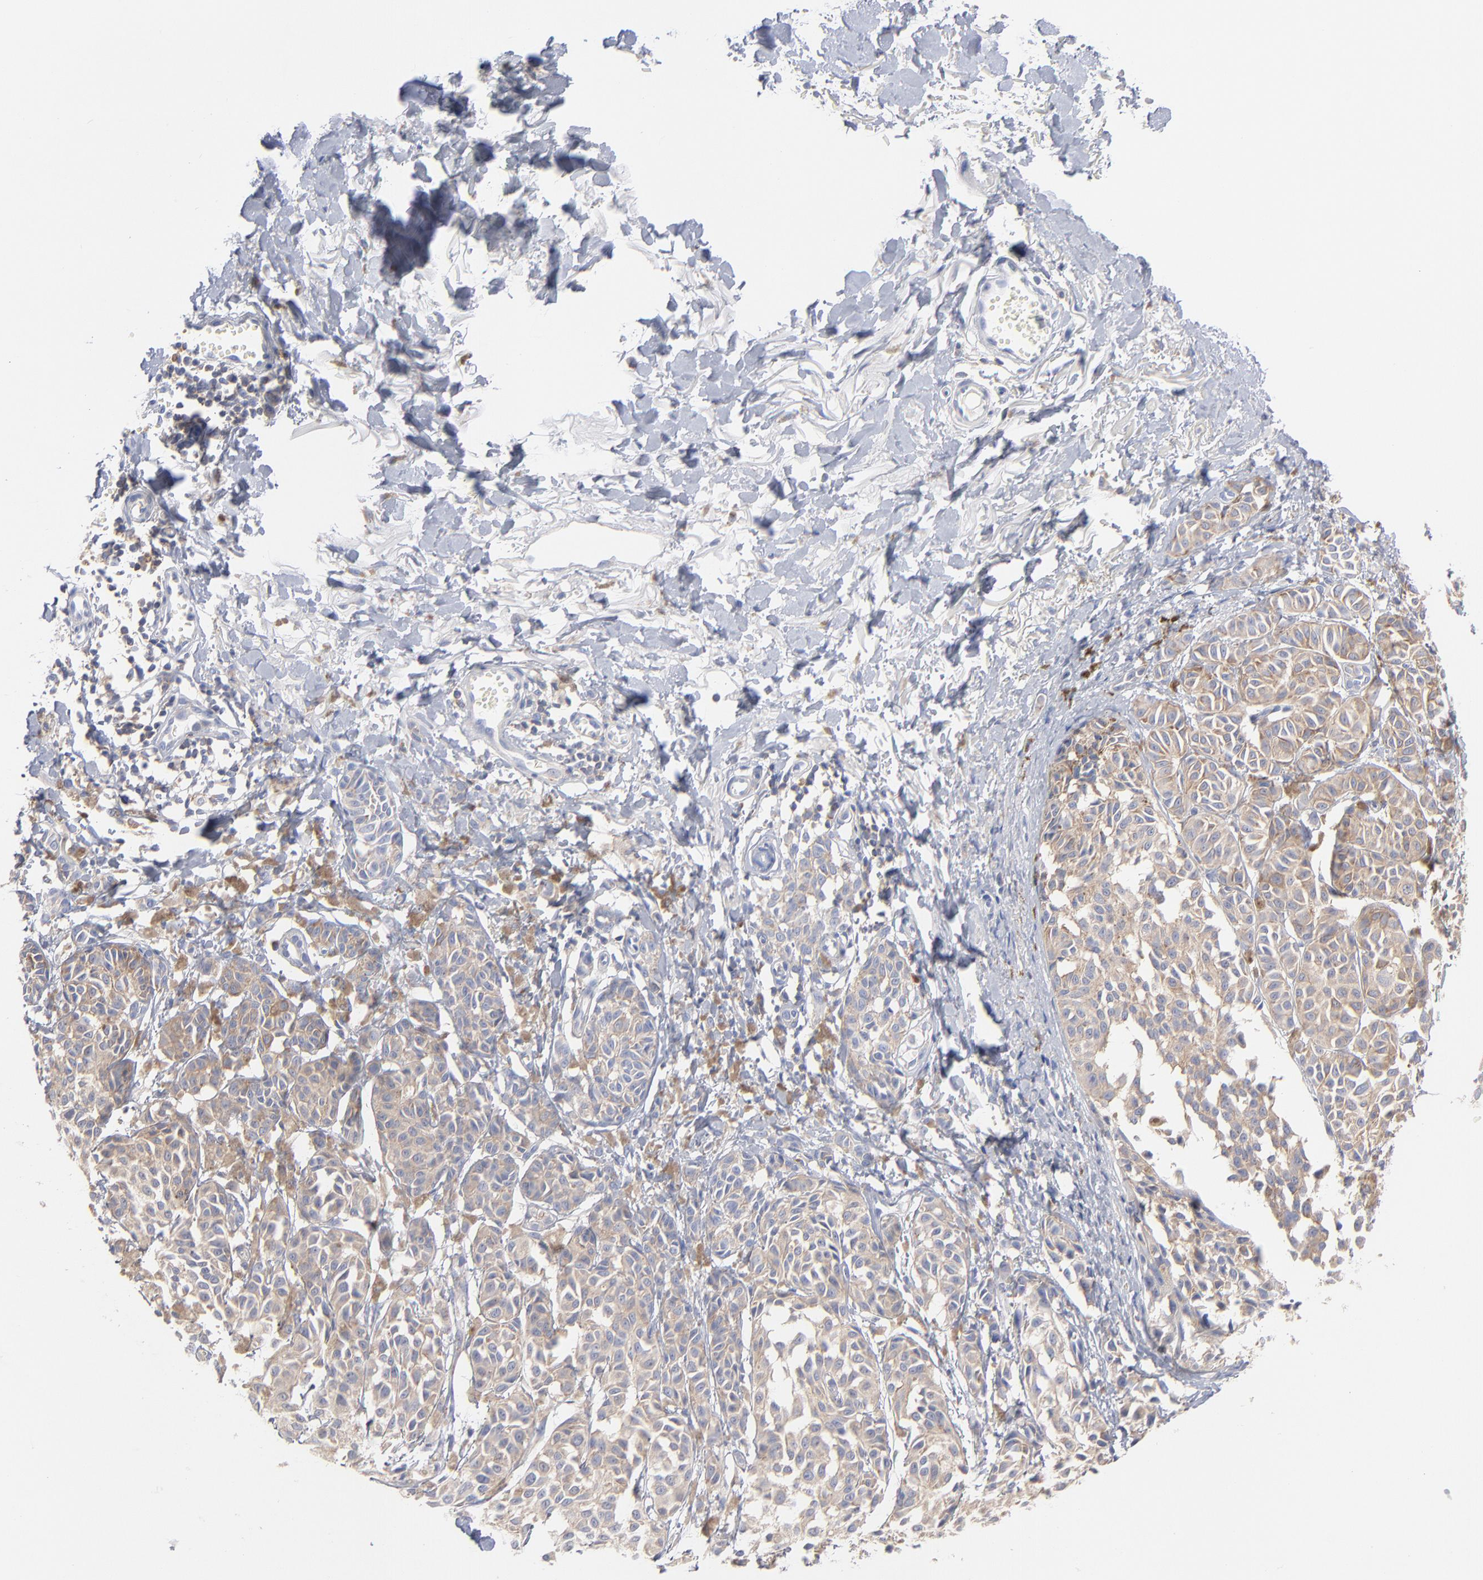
{"staining": {"intensity": "weak", "quantity": ">75%", "location": "cytoplasmic/membranous"}, "tissue": "melanoma", "cell_type": "Tumor cells", "image_type": "cancer", "snomed": [{"axis": "morphology", "description": "Malignant melanoma, NOS"}, {"axis": "topography", "description": "Skin"}], "caption": "This is an image of immunohistochemistry staining of melanoma, which shows weak positivity in the cytoplasmic/membranous of tumor cells.", "gene": "SEPTIN6", "patient": {"sex": "male", "age": 76}}